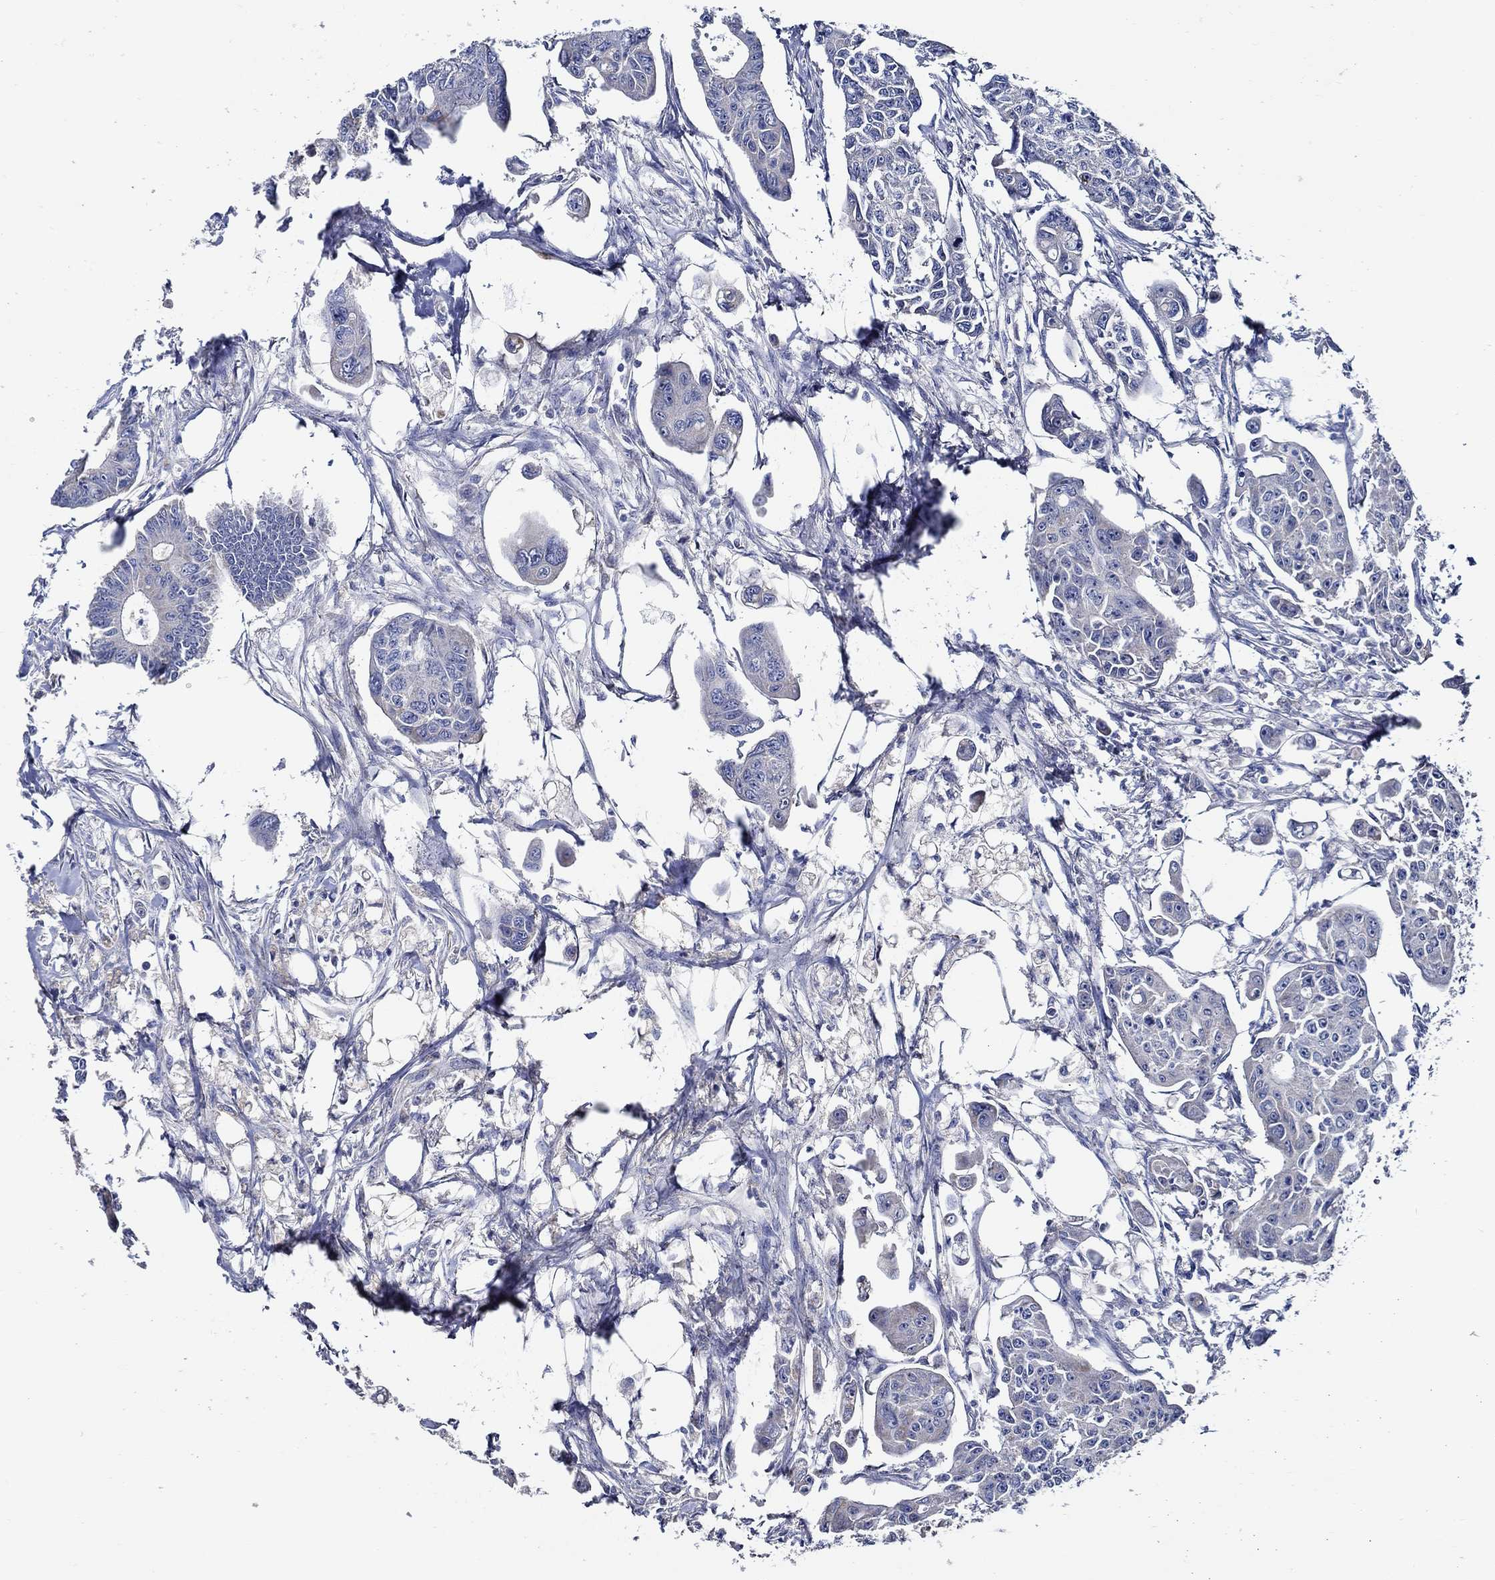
{"staining": {"intensity": "negative", "quantity": "none", "location": "none"}, "tissue": "colorectal cancer", "cell_type": "Tumor cells", "image_type": "cancer", "snomed": [{"axis": "morphology", "description": "Adenocarcinoma, NOS"}, {"axis": "topography", "description": "Colon"}], "caption": "DAB immunohistochemical staining of human colorectal adenocarcinoma exhibits no significant staining in tumor cells.", "gene": "WDR53", "patient": {"sex": "male", "age": 70}}